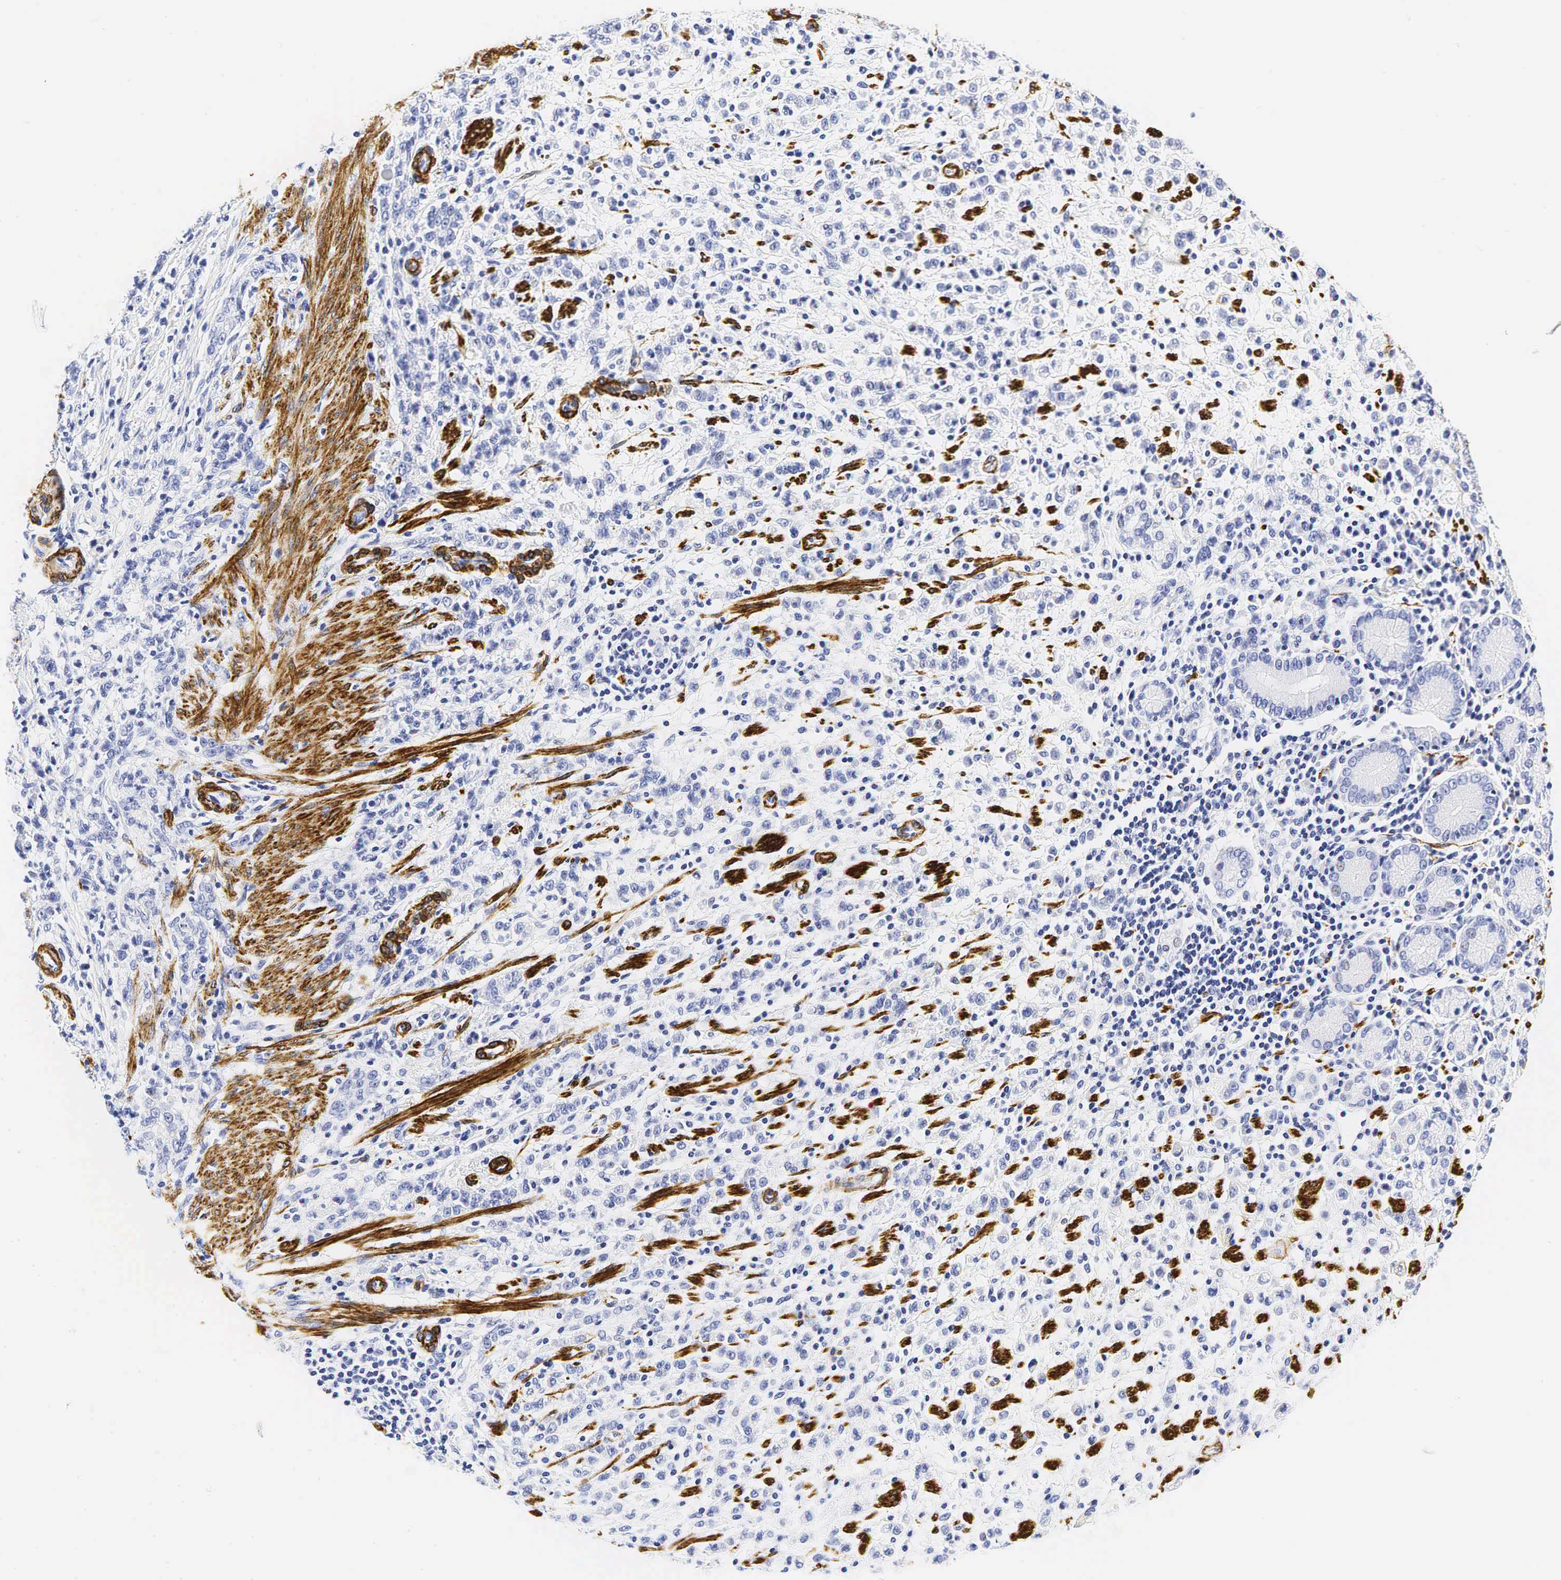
{"staining": {"intensity": "negative", "quantity": "none", "location": "none"}, "tissue": "stomach cancer", "cell_type": "Tumor cells", "image_type": "cancer", "snomed": [{"axis": "morphology", "description": "Adenocarcinoma, NOS"}, {"axis": "topography", "description": "Stomach, lower"}], "caption": "Immunohistochemistry of human adenocarcinoma (stomach) displays no staining in tumor cells.", "gene": "CALD1", "patient": {"sex": "male", "age": 88}}